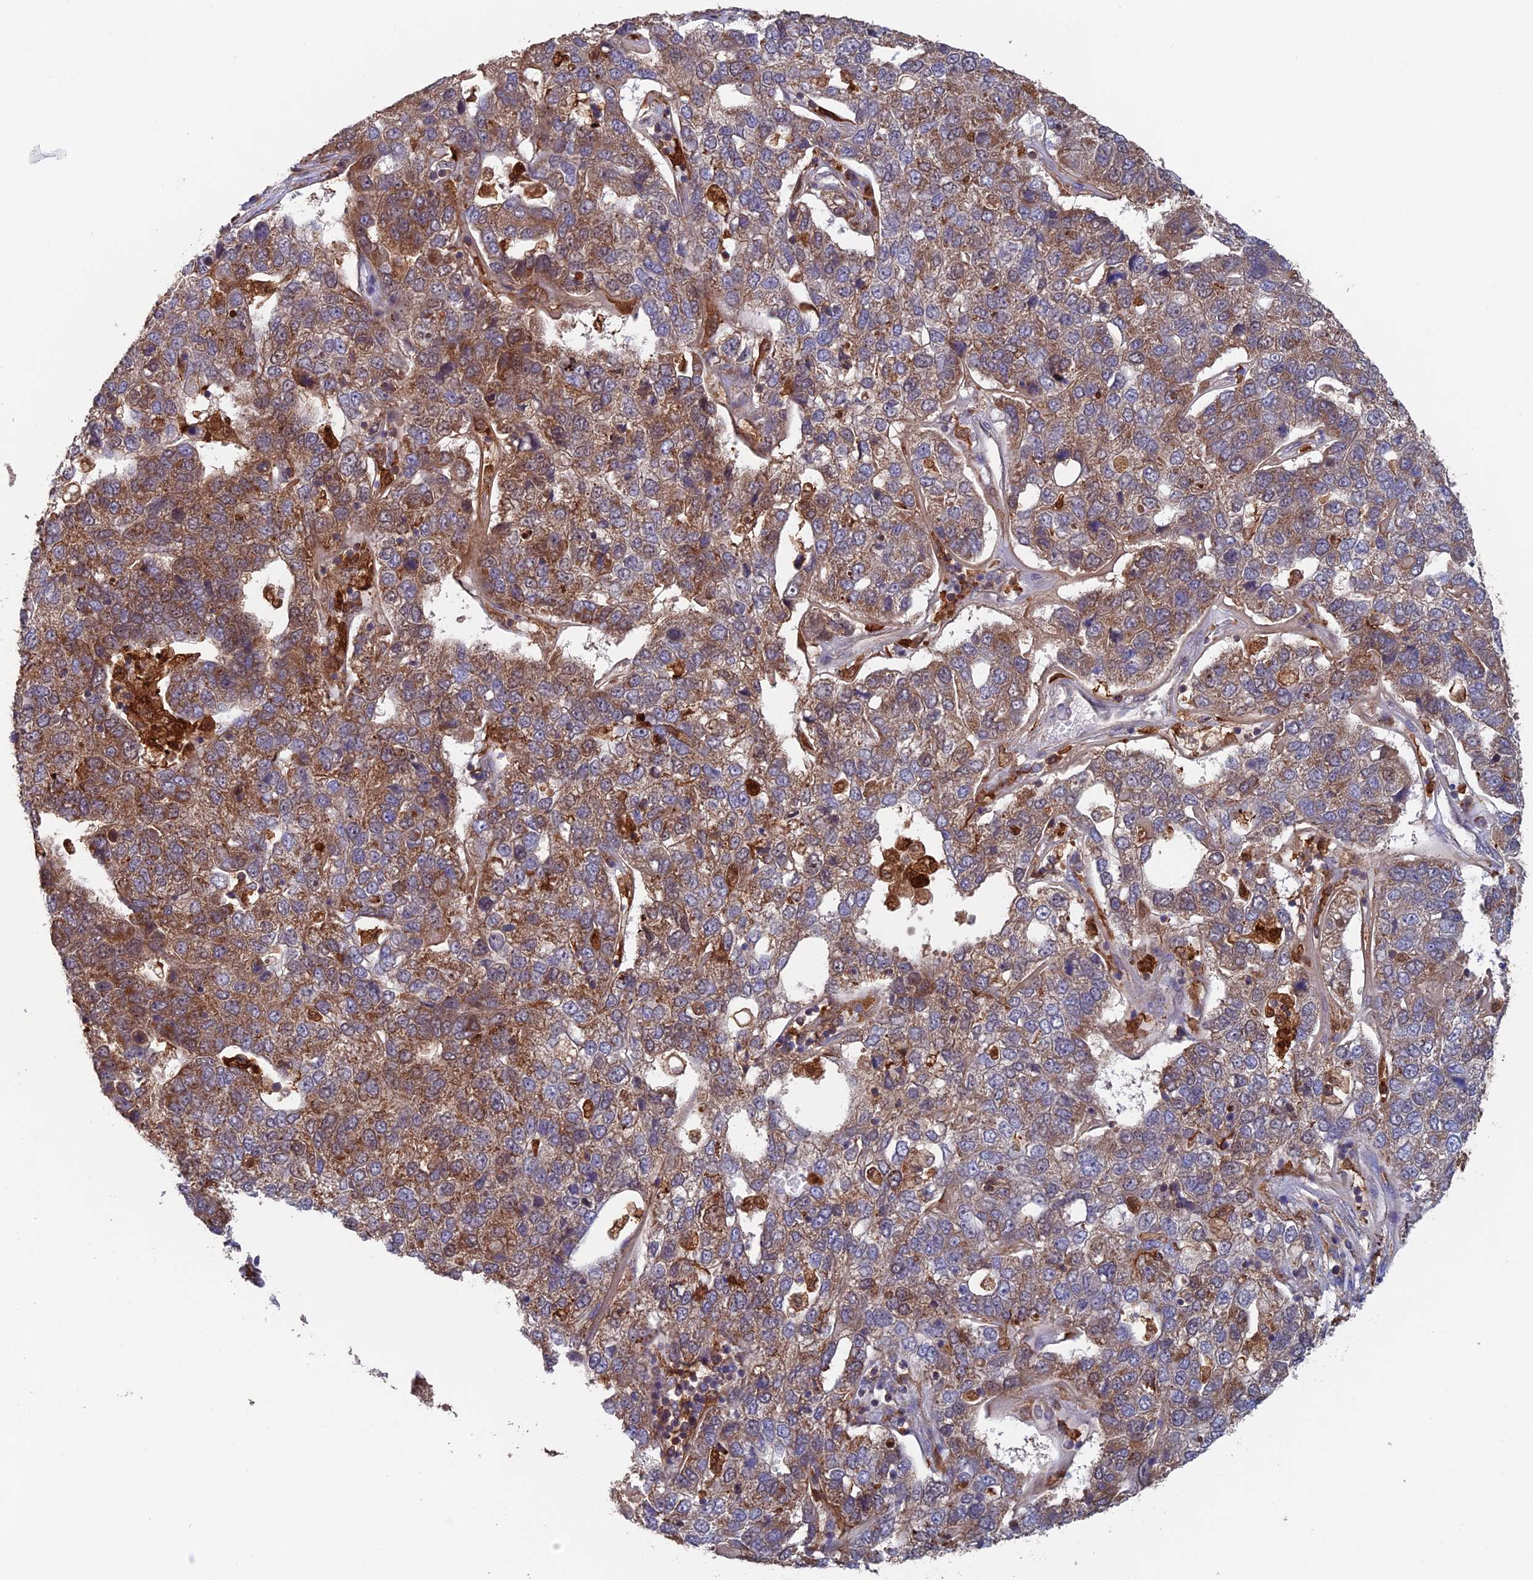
{"staining": {"intensity": "moderate", "quantity": "25%-75%", "location": "cytoplasmic/membranous"}, "tissue": "pancreatic cancer", "cell_type": "Tumor cells", "image_type": "cancer", "snomed": [{"axis": "morphology", "description": "Adenocarcinoma, NOS"}, {"axis": "topography", "description": "Pancreas"}], "caption": "The histopathology image shows immunohistochemical staining of pancreatic cancer (adenocarcinoma). There is moderate cytoplasmic/membranous positivity is seen in about 25%-75% of tumor cells. Ihc stains the protein of interest in brown and the nuclei are stained blue.", "gene": "DTYMK", "patient": {"sex": "female", "age": 61}}